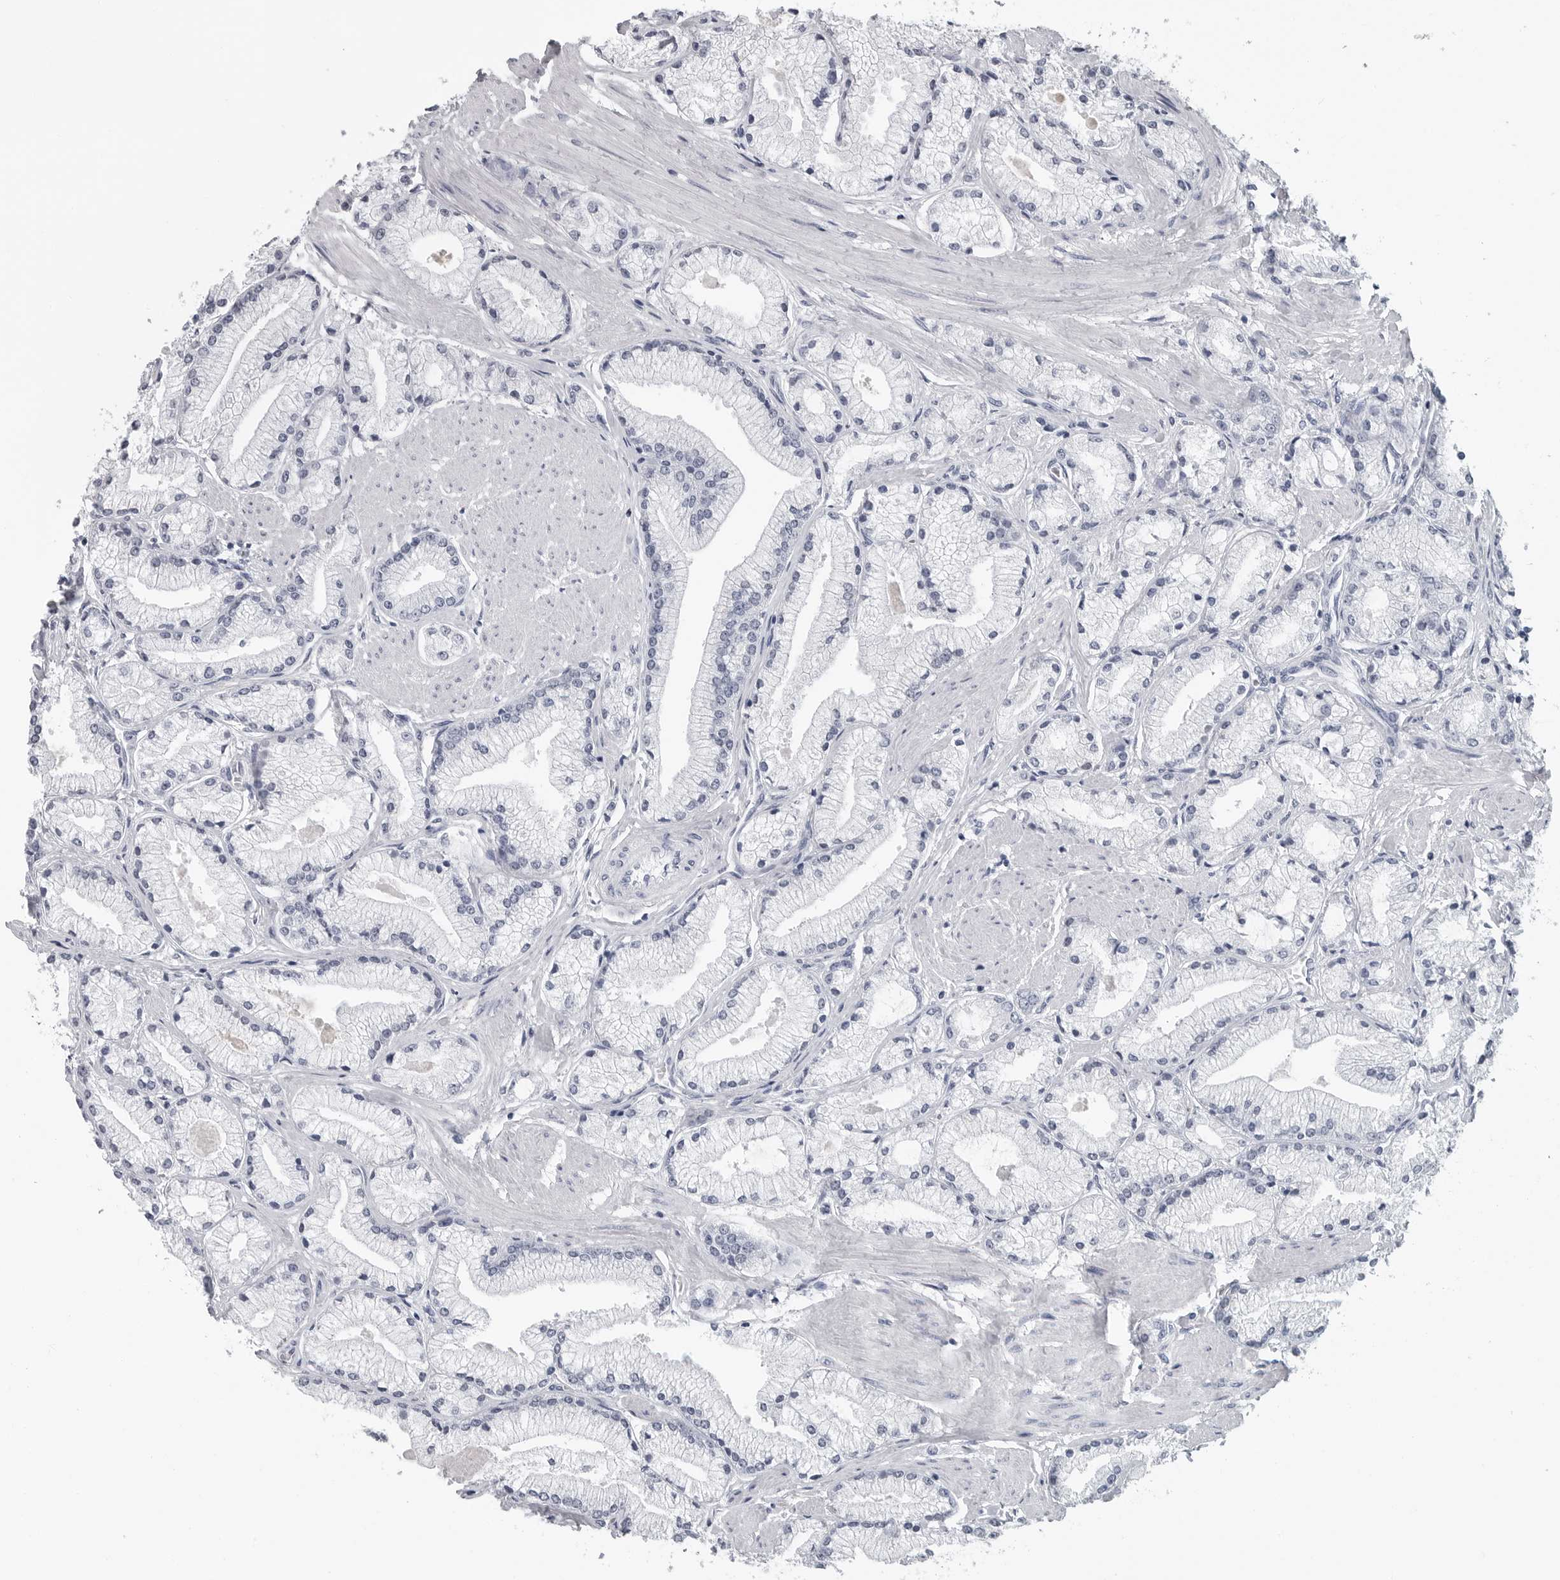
{"staining": {"intensity": "negative", "quantity": "none", "location": "none"}, "tissue": "prostate cancer", "cell_type": "Tumor cells", "image_type": "cancer", "snomed": [{"axis": "morphology", "description": "Adenocarcinoma, High grade"}, {"axis": "topography", "description": "Prostate"}], "caption": "This is a micrograph of IHC staining of prostate cancer, which shows no expression in tumor cells.", "gene": "AMPD1", "patient": {"sex": "male", "age": 50}}